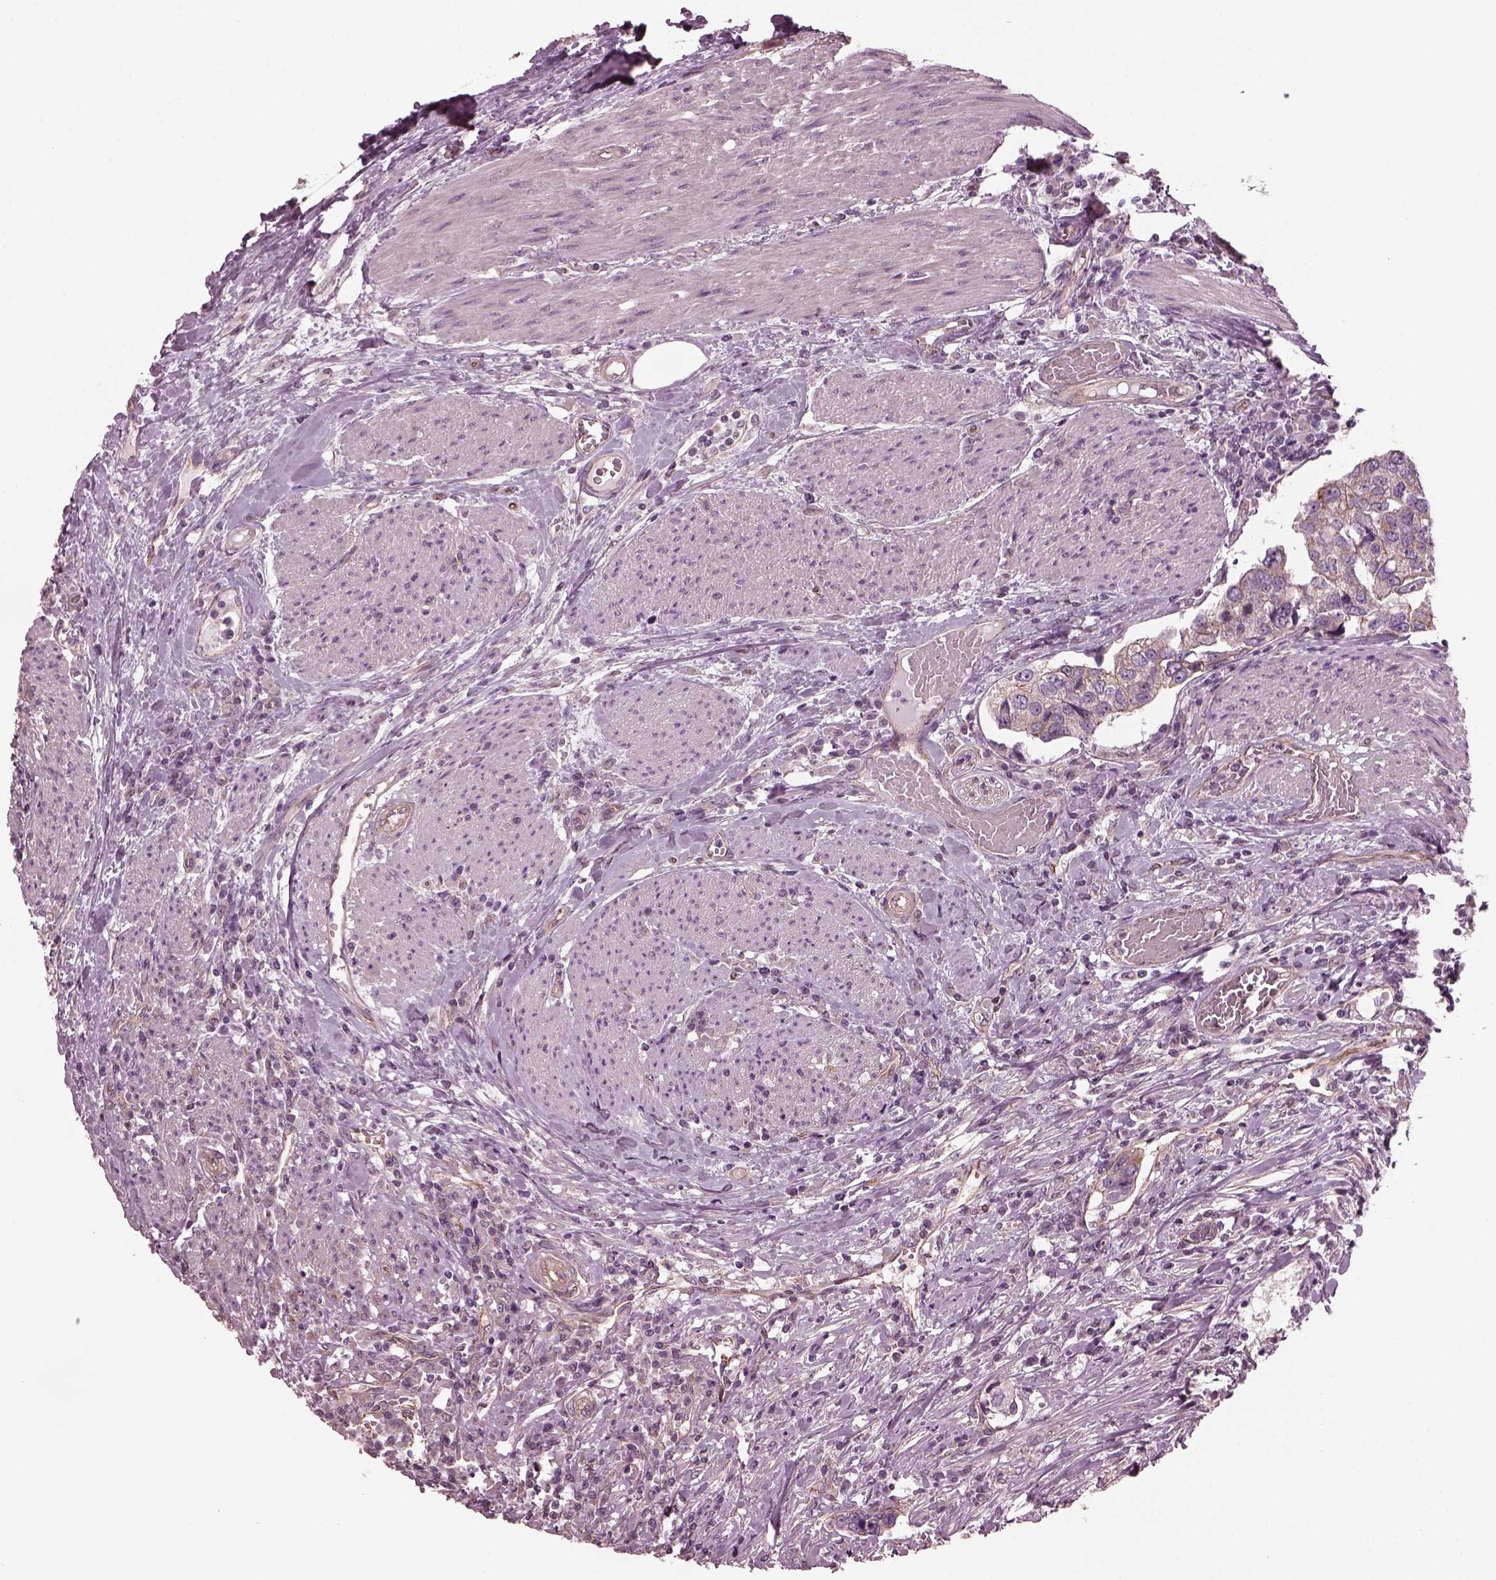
{"staining": {"intensity": "weak", "quantity": ">75%", "location": "cytoplasmic/membranous"}, "tissue": "urothelial cancer", "cell_type": "Tumor cells", "image_type": "cancer", "snomed": [{"axis": "morphology", "description": "Urothelial carcinoma, NOS"}, {"axis": "morphology", "description": "Urothelial carcinoma, High grade"}, {"axis": "topography", "description": "Urinary bladder"}], "caption": "Approximately >75% of tumor cells in transitional cell carcinoma reveal weak cytoplasmic/membranous protein staining as visualized by brown immunohistochemical staining.", "gene": "ODAD1", "patient": {"sex": "male", "age": 63}}